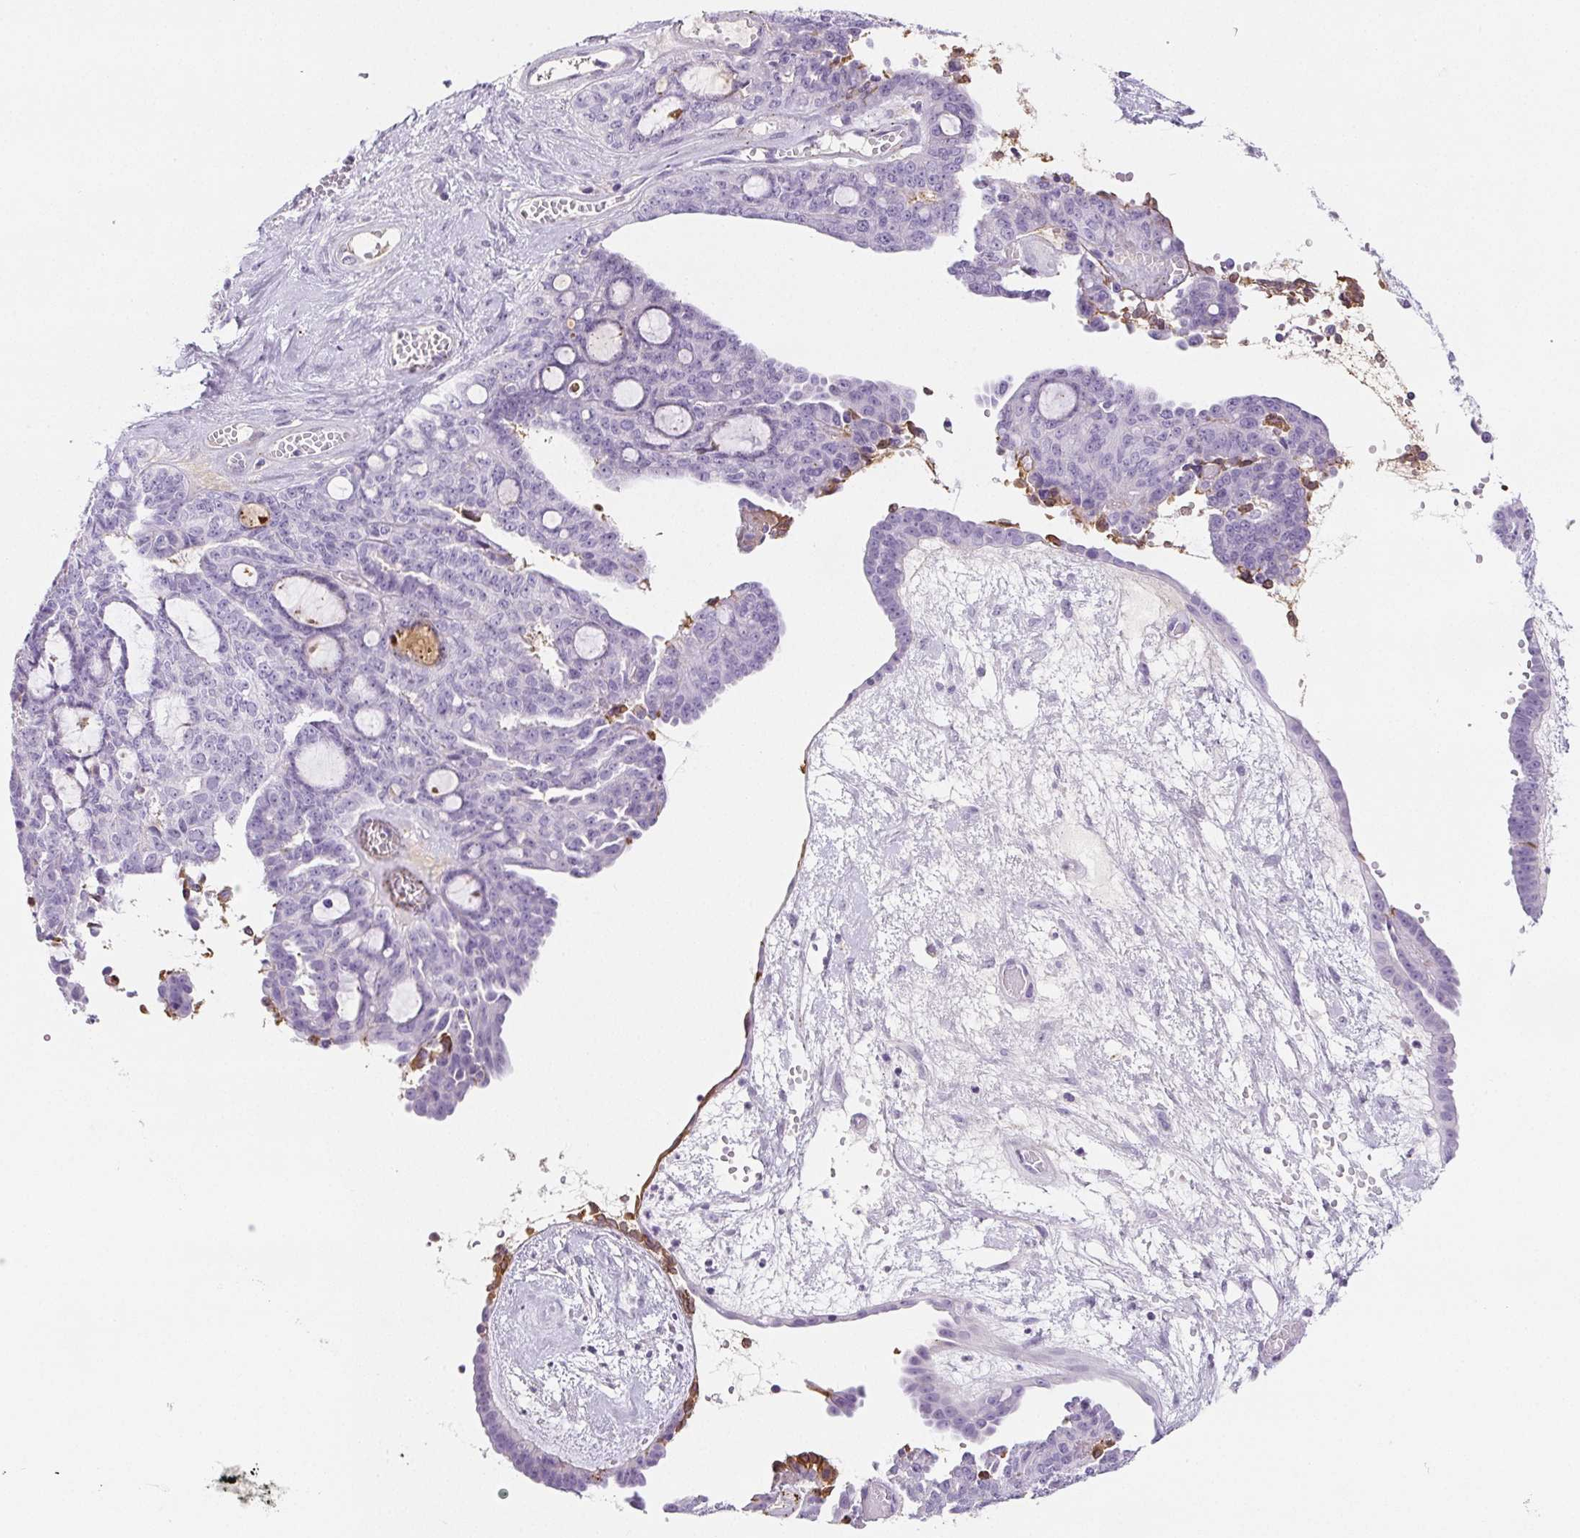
{"staining": {"intensity": "moderate", "quantity": "<25%", "location": "cytoplasmic/membranous"}, "tissue": "ovarian cancer", "cell_type": "Tumor cells", "image_type": "cancer", "snomed": [{"axis": "morphology", "description": "Cystadenocarcinoma, serous, NOS"}, {"axis": "topography", "description": "Ovary"}], "caption": "A micrograph showing moderate cytoplasmic/membranous staining in approximately <25% of tumor cells in ovarian serous cystadenocarcinoma, as visualized by brown immunohistochemical staining.", "gene": "VTN", "patient": {"sex": "female", "age": 71}}